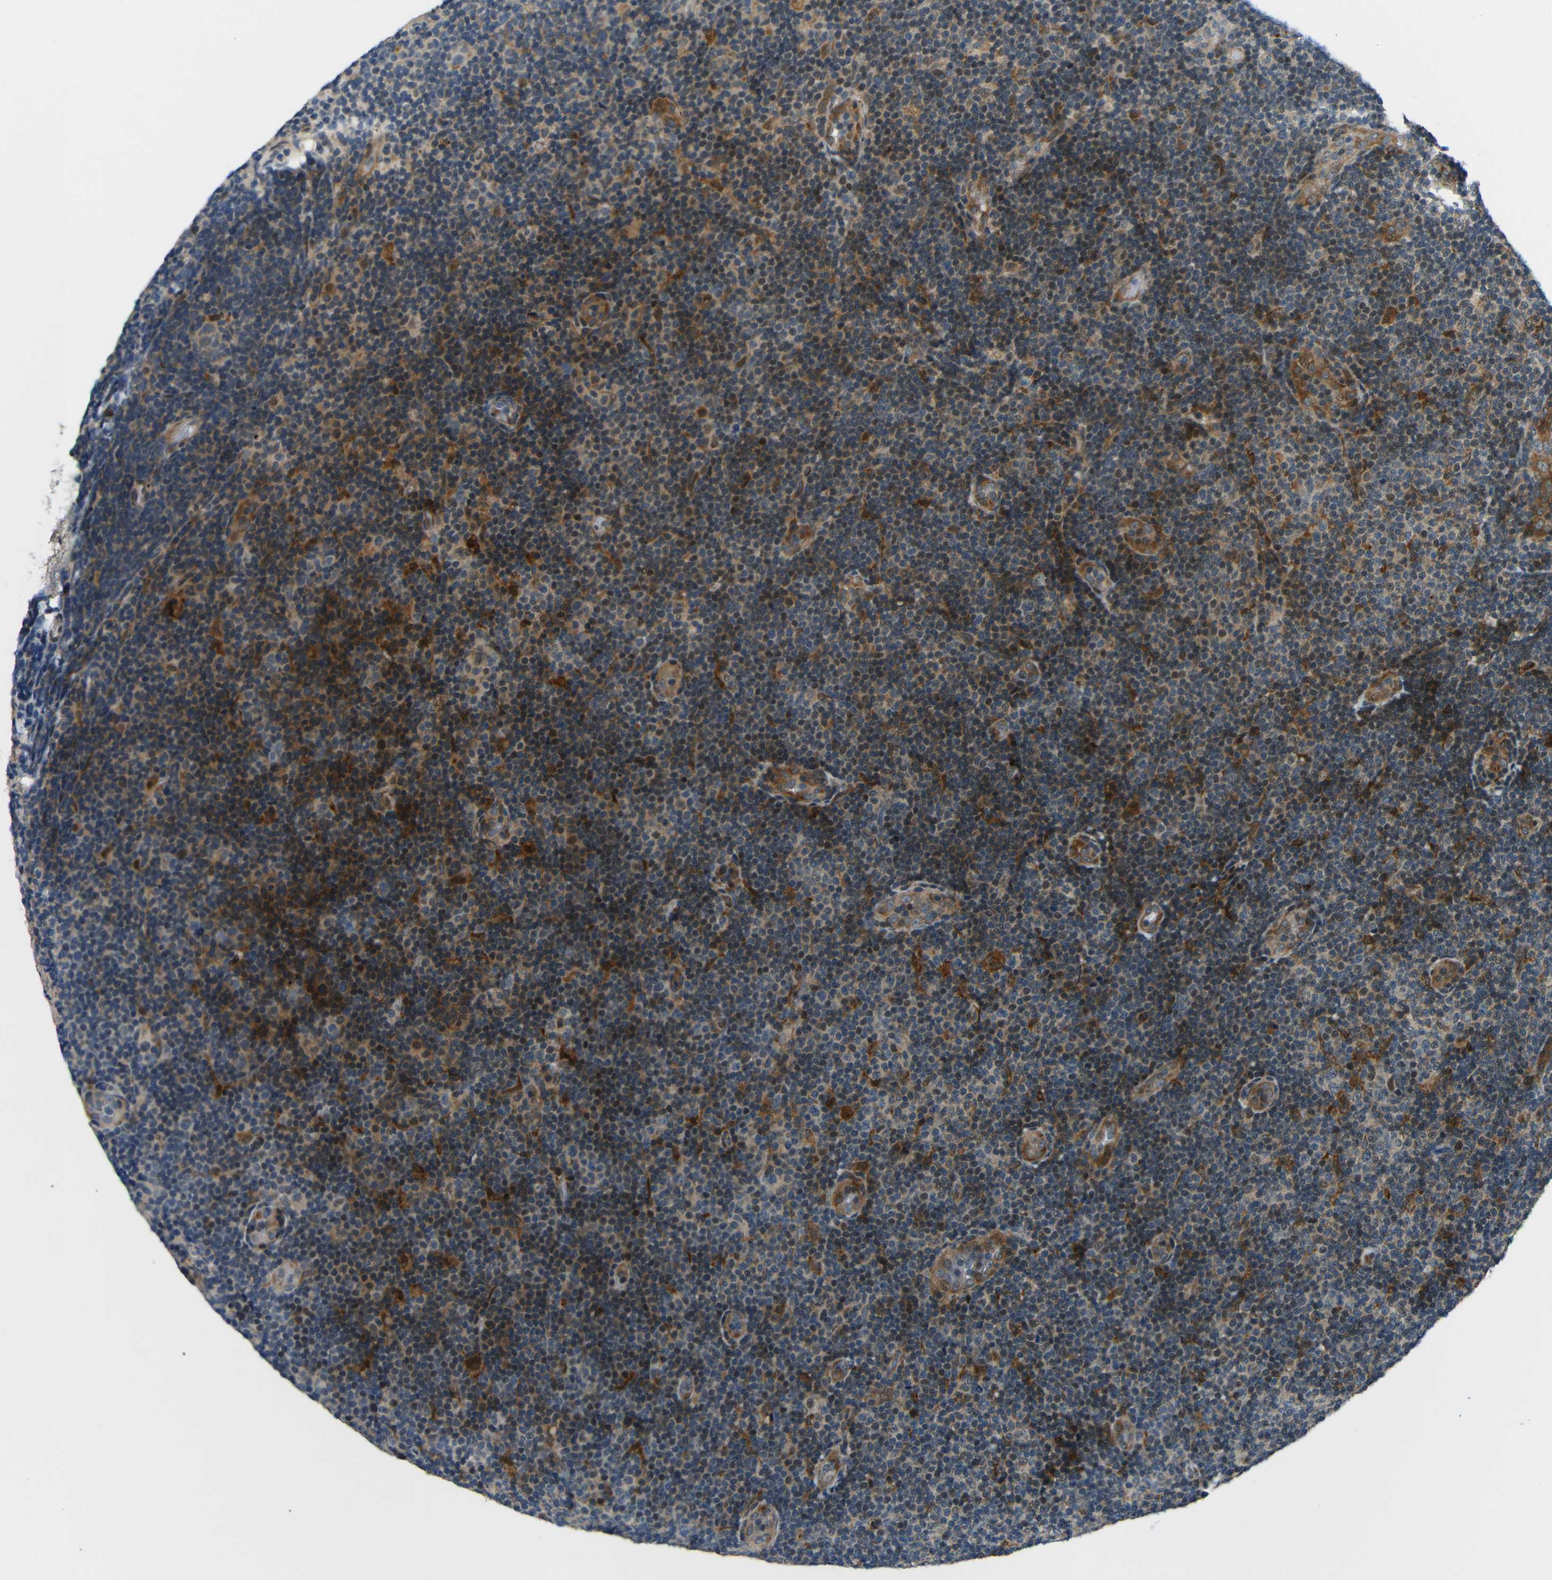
{"staining": {"intensity": "weak", "quantity": "25%-75%", "location": "nuclear"}, "tissue": "lymphoma", "cell_type": "Tumor cells", "image_type": "cancer", "snomed": [{"axis": "morphology", "description": "Malignant lymphoma, non-Hodgkin's type, Low grade"}, {"axis": "topography", "description": "Lymph node"}], "caption": "DAB (3,3'-diaminobenzidine) immunohistochemical staining of human malignant lymphoma, non-Hodgkin's type (low-grade) exhibits weak nuclear protein positivity in about 25%-75% of tumor cells. (DAB (3,3'-diaminobenzidine) = brown stain, brightfield microscopy at high magnification).", "gene": "SYDE1", "patient": {"sex": "male", "age": 83}}